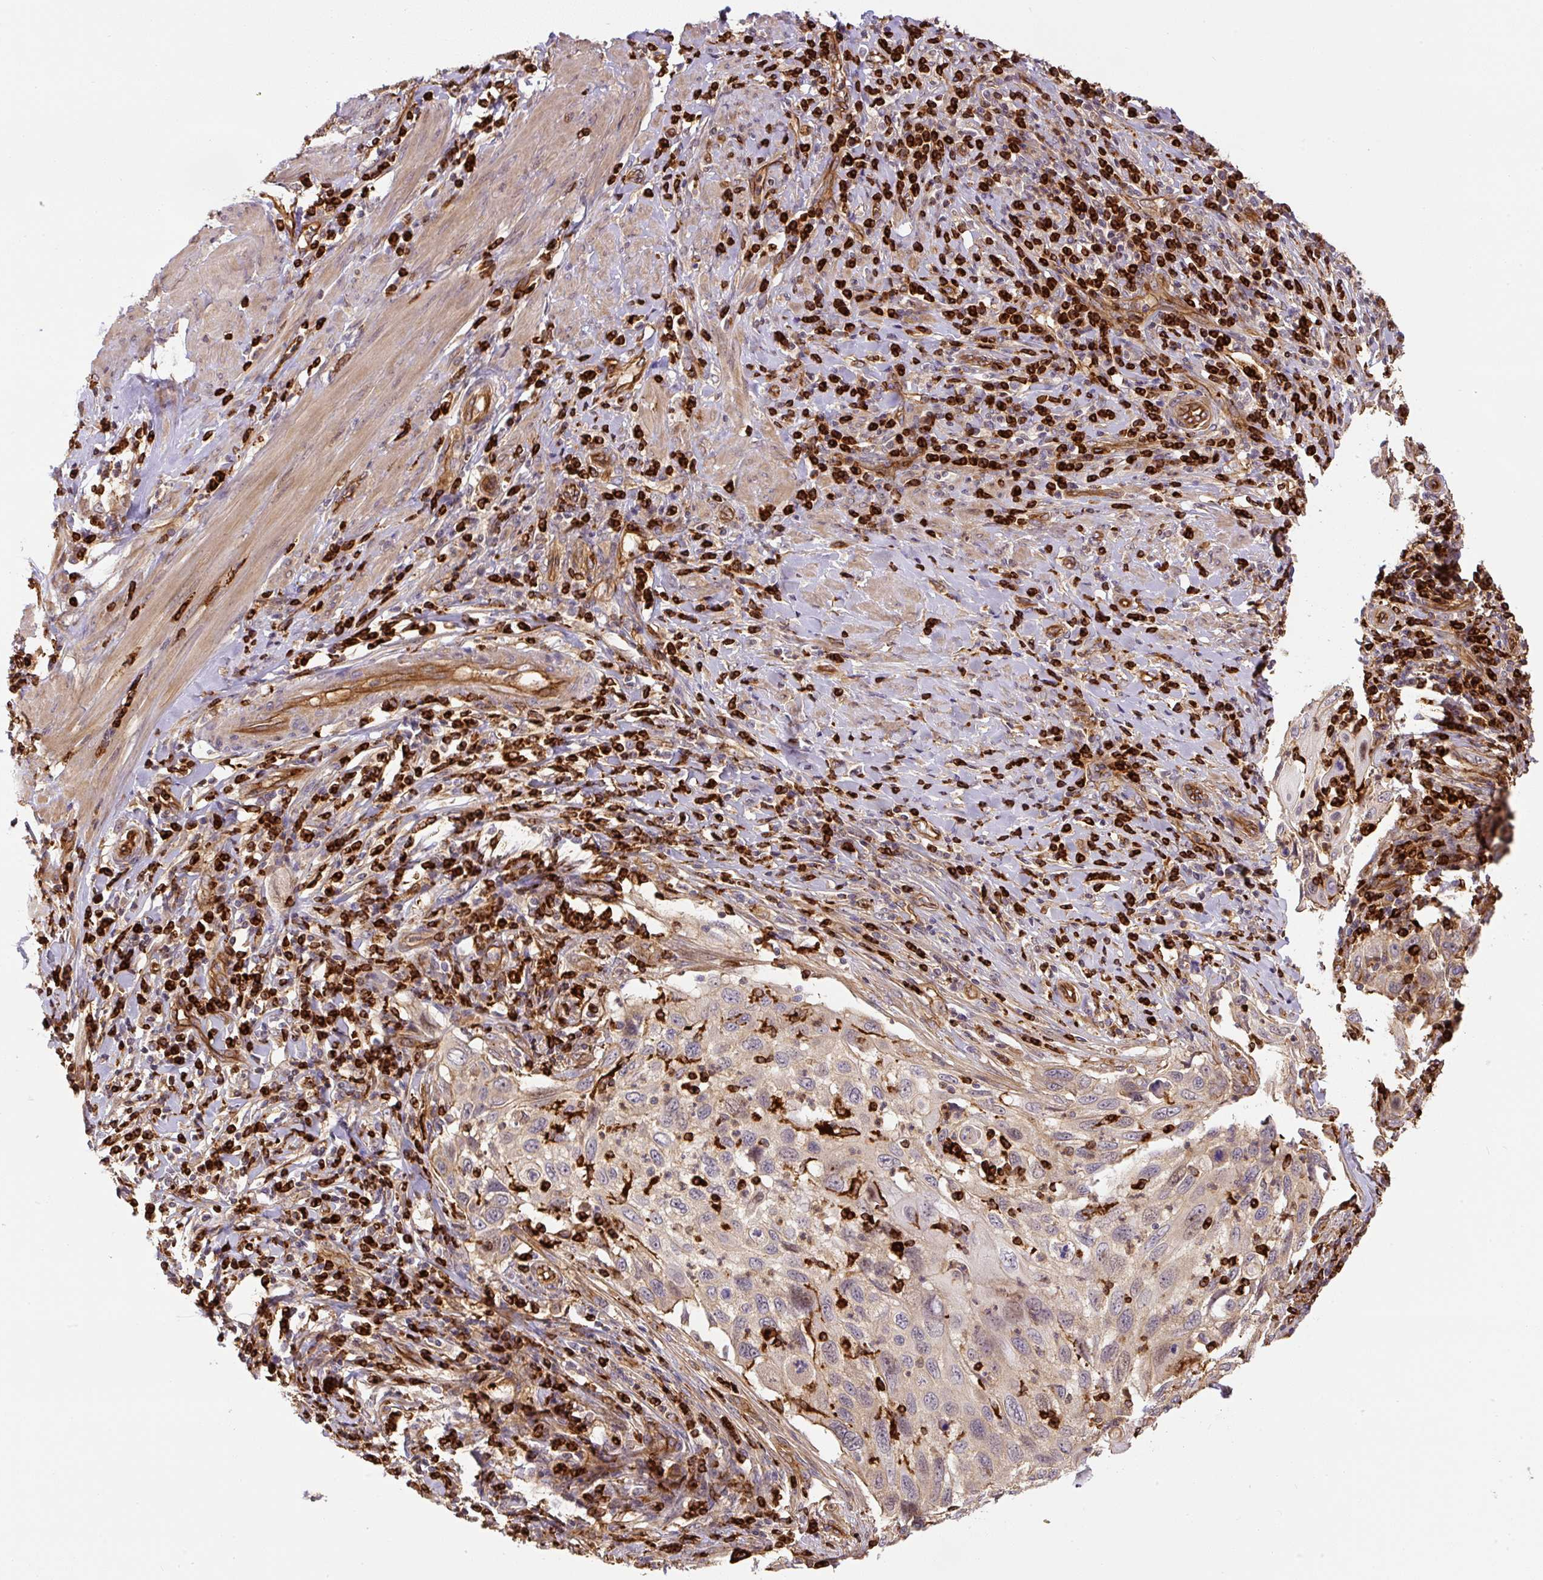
{"staining": {"intensity": "weak", "quantity": "<25%", "location": "cytoplasmic/membranous"}, "tissue": "cervical cancer", "cell_type": "Tumor cells", "image_type": "cancer", "snomed": [{"axis": "morphology", "description": "Squamous cell carcinoma, NOS"}, {"axis": "topography", "description": "Cervix"}], "caption": "DAB (3,3'-diaminobenzidine) immunohistochemical staining of human cervical cancer (squamous cell carcinoma) shows no significant expression in tumor cells.", "gene": "B3GALT5", "patient": {"sex": "female", "age": 70}}